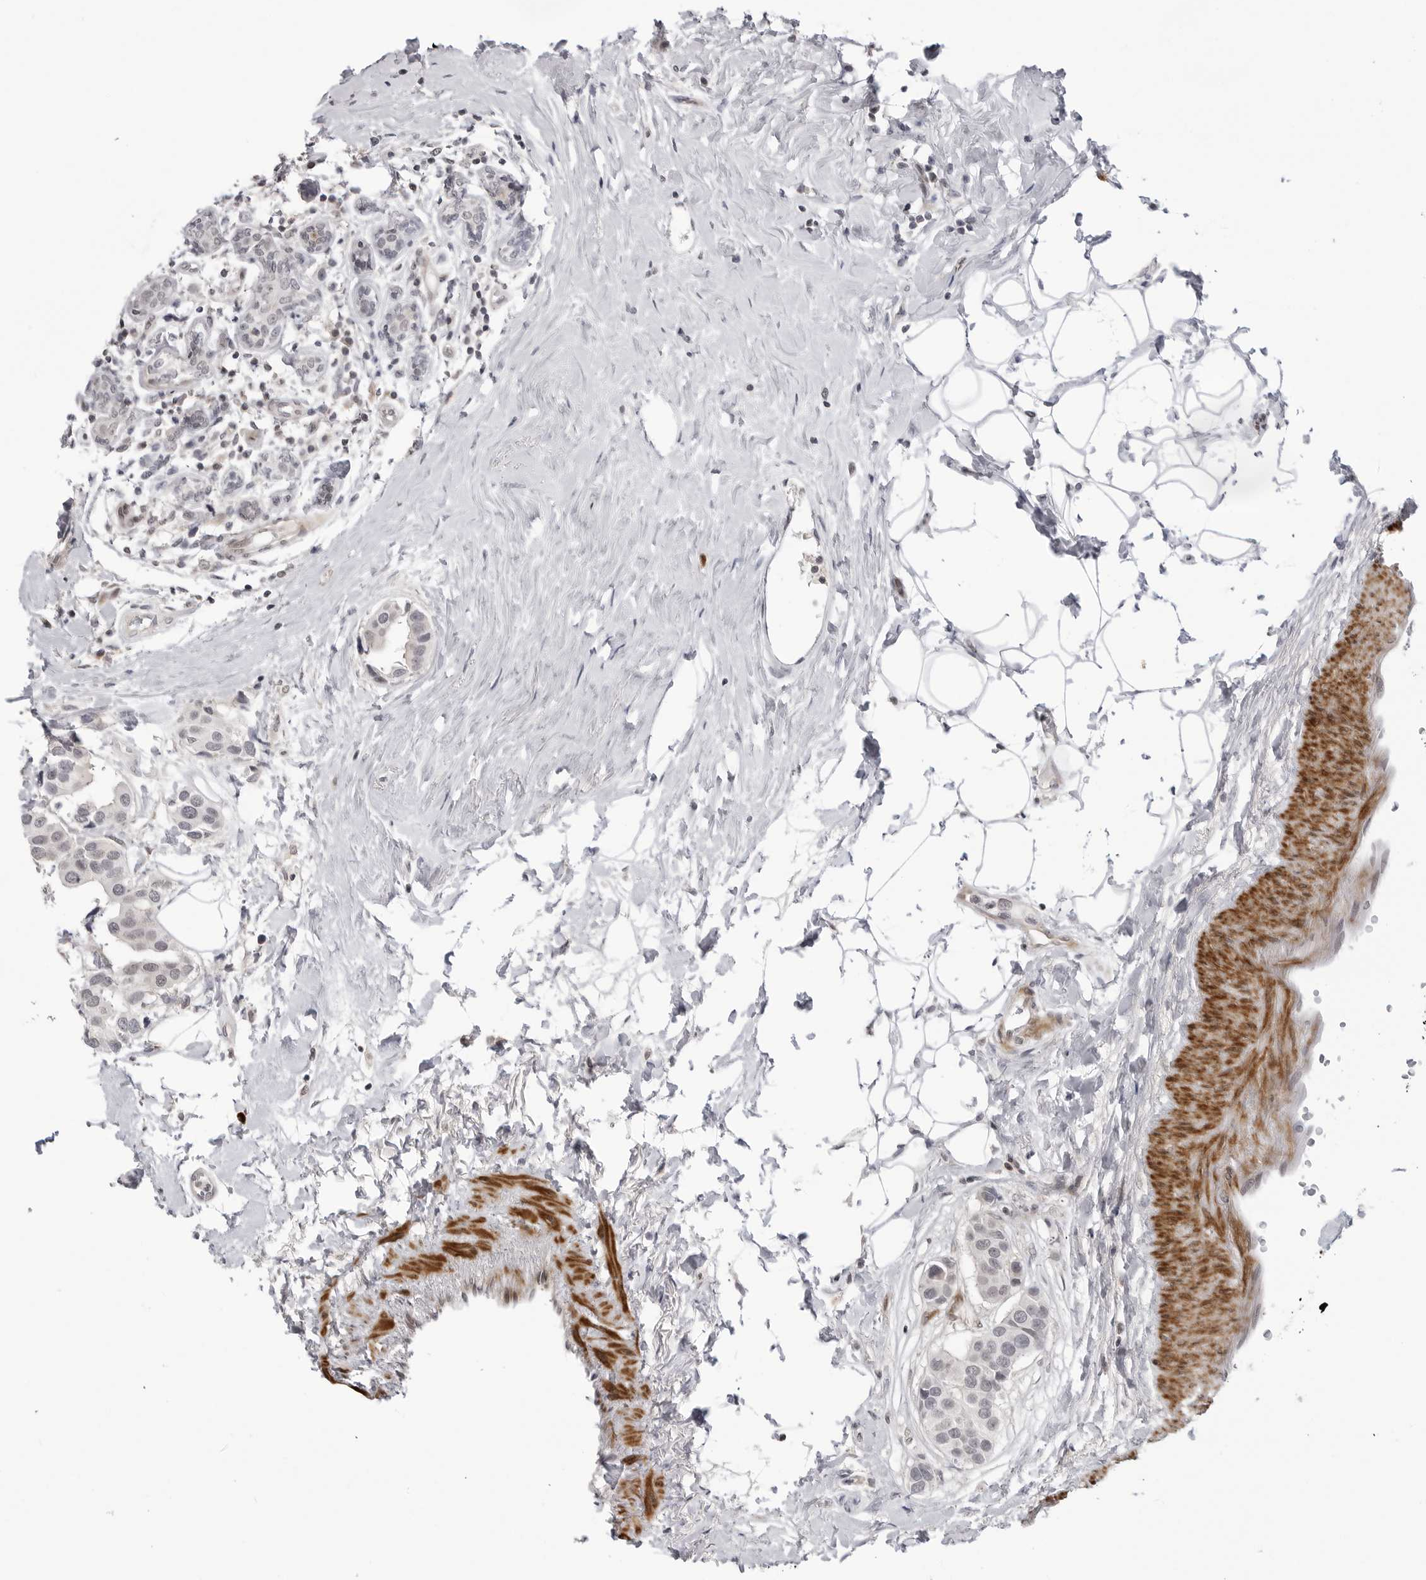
{"staining": {"intensity": "negative", "quantity": "none", "location": "none"}, "tissue": "breast cancer", "cell_type": "Tumor cells", "image_type": "cancer", "snomed": [{"axis": "morphology", "description": "Normal tissue, NOS"}, {"axis": "morphology", "description": "Duct carcinoma"}, {"axis": "topography", "description": "Breast"}], "caption": "A high-resolution photomicrograph shows immunohistochemistry (IHC) staining of breast cancer (intraductal carcinoma), which displays no significant staining in tumor cells.", "gene": "ADAMTS5", "patient": {"sex": "female", "age": 39}}